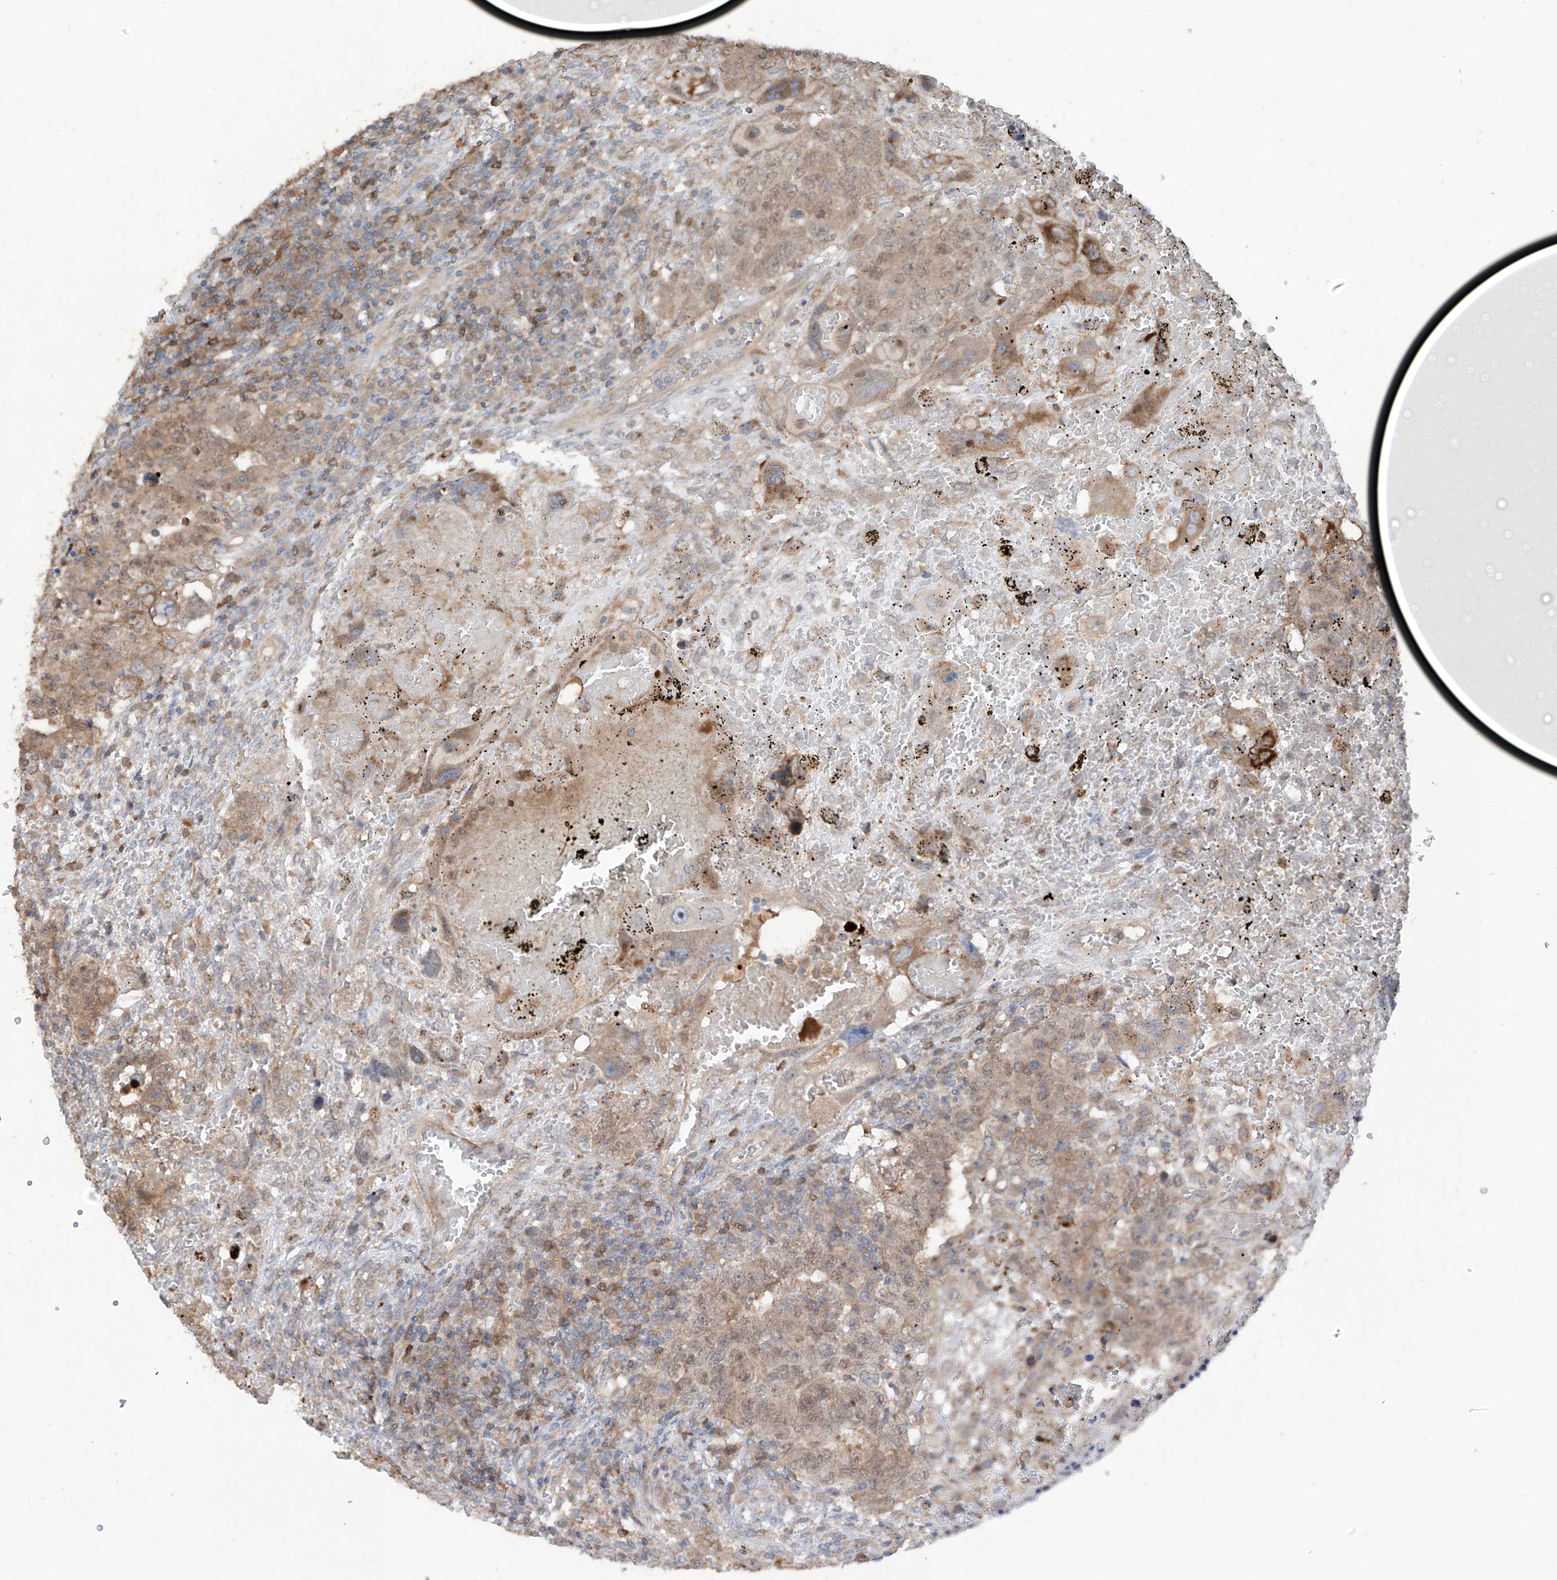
{"staining": {"intensity": "weak", "quantity": ">75%", "location": "cytoplasmic/membranous,nuclear"}, "tissue": "testis cancer", "cell_type": "Tumor cells", "image_type": "cancer", "snomed": [{"axis": "morphology", "description": "Carcinoma, Embryonal, NOS"}, {"axis": "topography", "description": "Testis"}], "caption": "Tumor cells demonstrate weak cytoplasmic/membranous and nuclear staining in approximately >75% of cells in testis embryonal carcinoma. Immunohistochemistry stains the protein in brown and the nuclei are stained blue.", "gene": "SAMD3", "patient": {"sex": "male", "age": 26}}